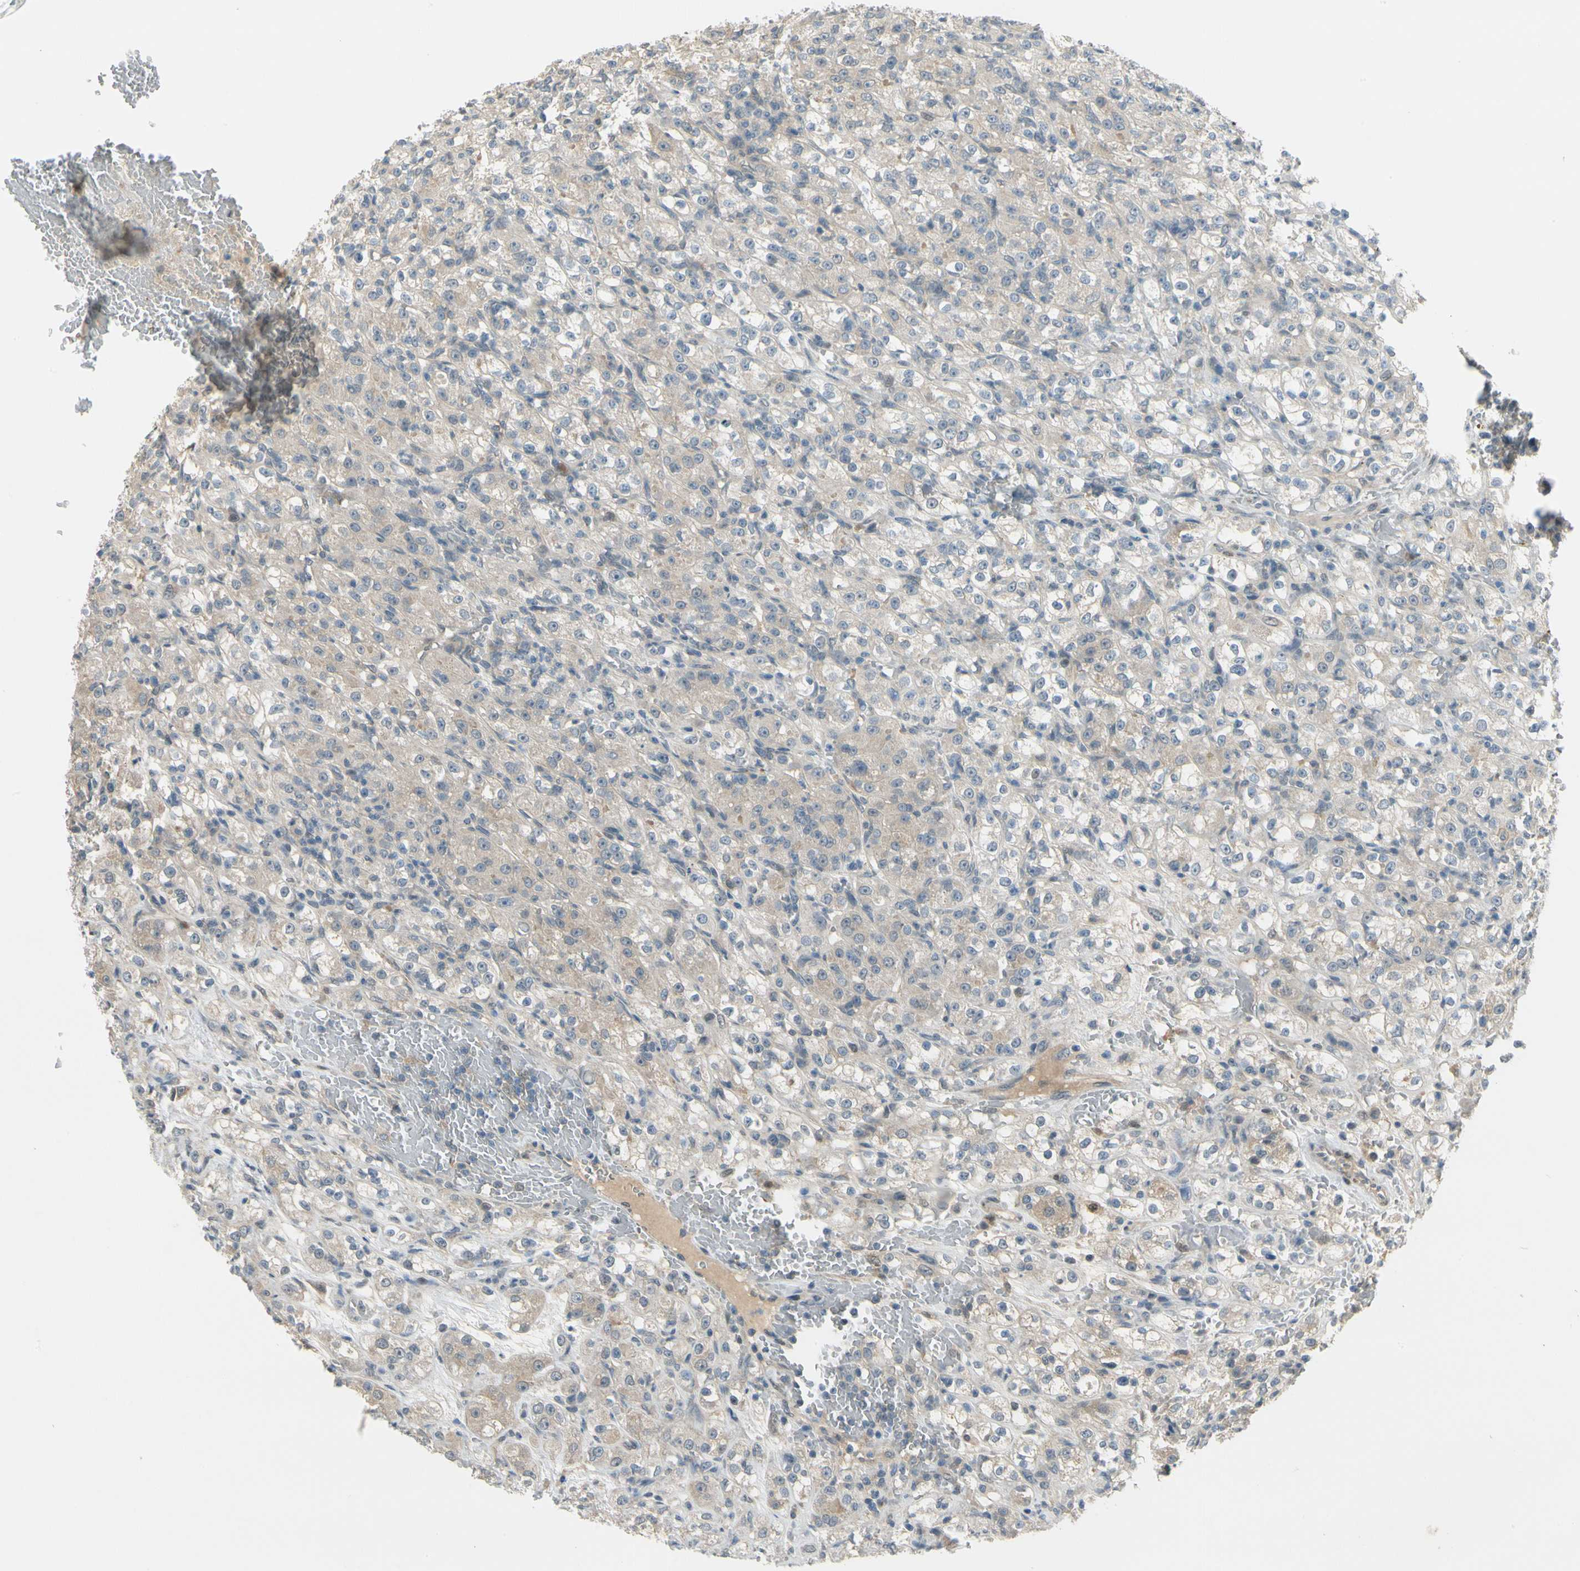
{"staining": {"intensity": "weak", "quantity": "<25%", "location": "cytoplasmic/membranous"}, "tissue": "renal cancer", "cell_type": "Tumor cells", "image_type": "cancer", "snomed": [{"axis": "morphology", "description": "Normal tissue, NOS"}, {"axis": "morphology", "description": "Adenocarcinoma, NOS"}, {"axis": "topography", "description": "Kidney"}], "caption": "This is a micrograph of immunohistochemistry (IHC) staining of renal cancer, which shows no positivity in tumor cells.", "gene": "EPHB3", "patient": {"sex": "male", "age": 61}}